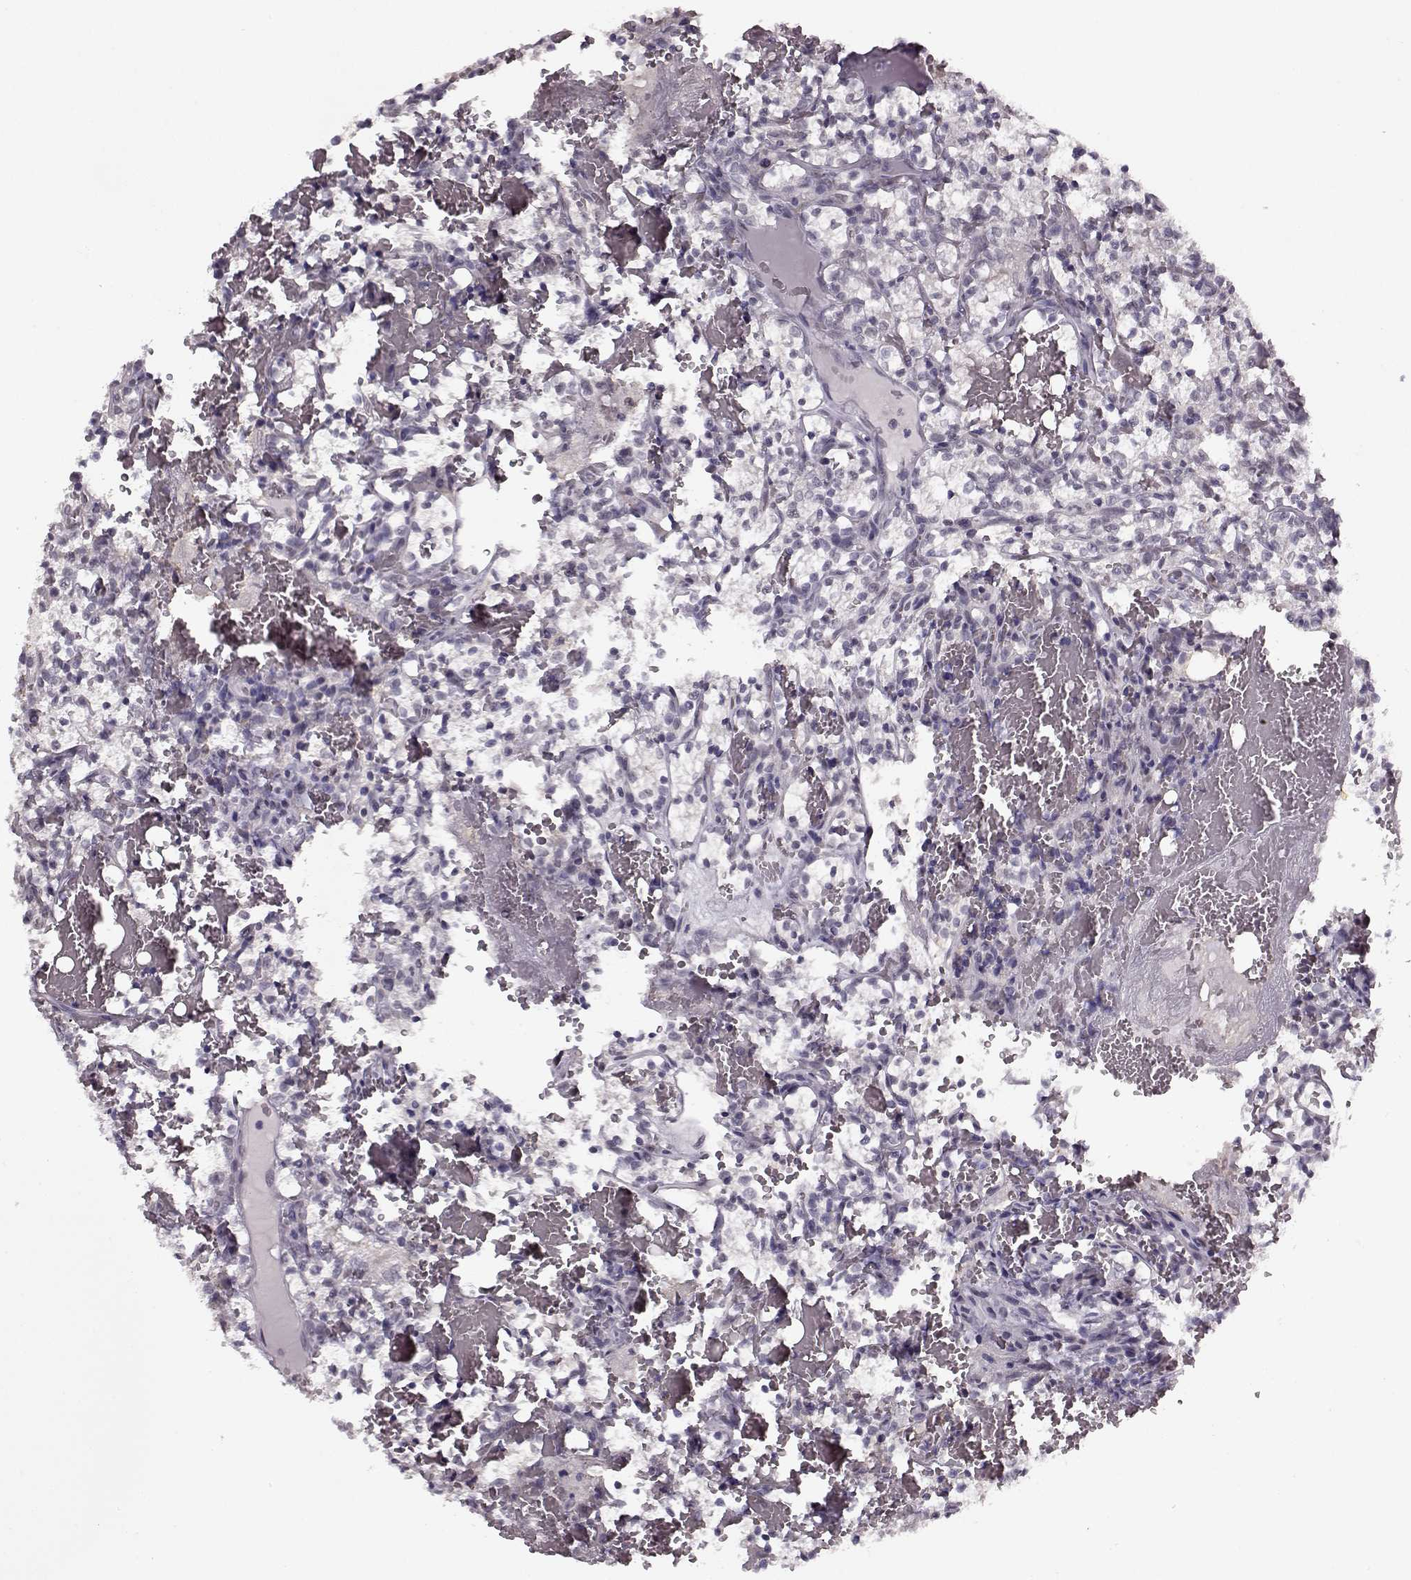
{"staining": {"intensity": "negative", "quantity": "none", "location": "none"}, "tissue": "renal cancer", "cell_type": "Tumor cells", "image_type": "cancer", "snomed": [{"axis": "morphology", "description": "Adenocarcinoma, NOS"}, {"axis": "topography", "description": "Kidney"}], "caption": "Immunohistochemistry (IHC) of renal cancer displays no staining in tumor cells.", "gene": "RP1L1", "patient": {"sex": "female", "age": 69}}